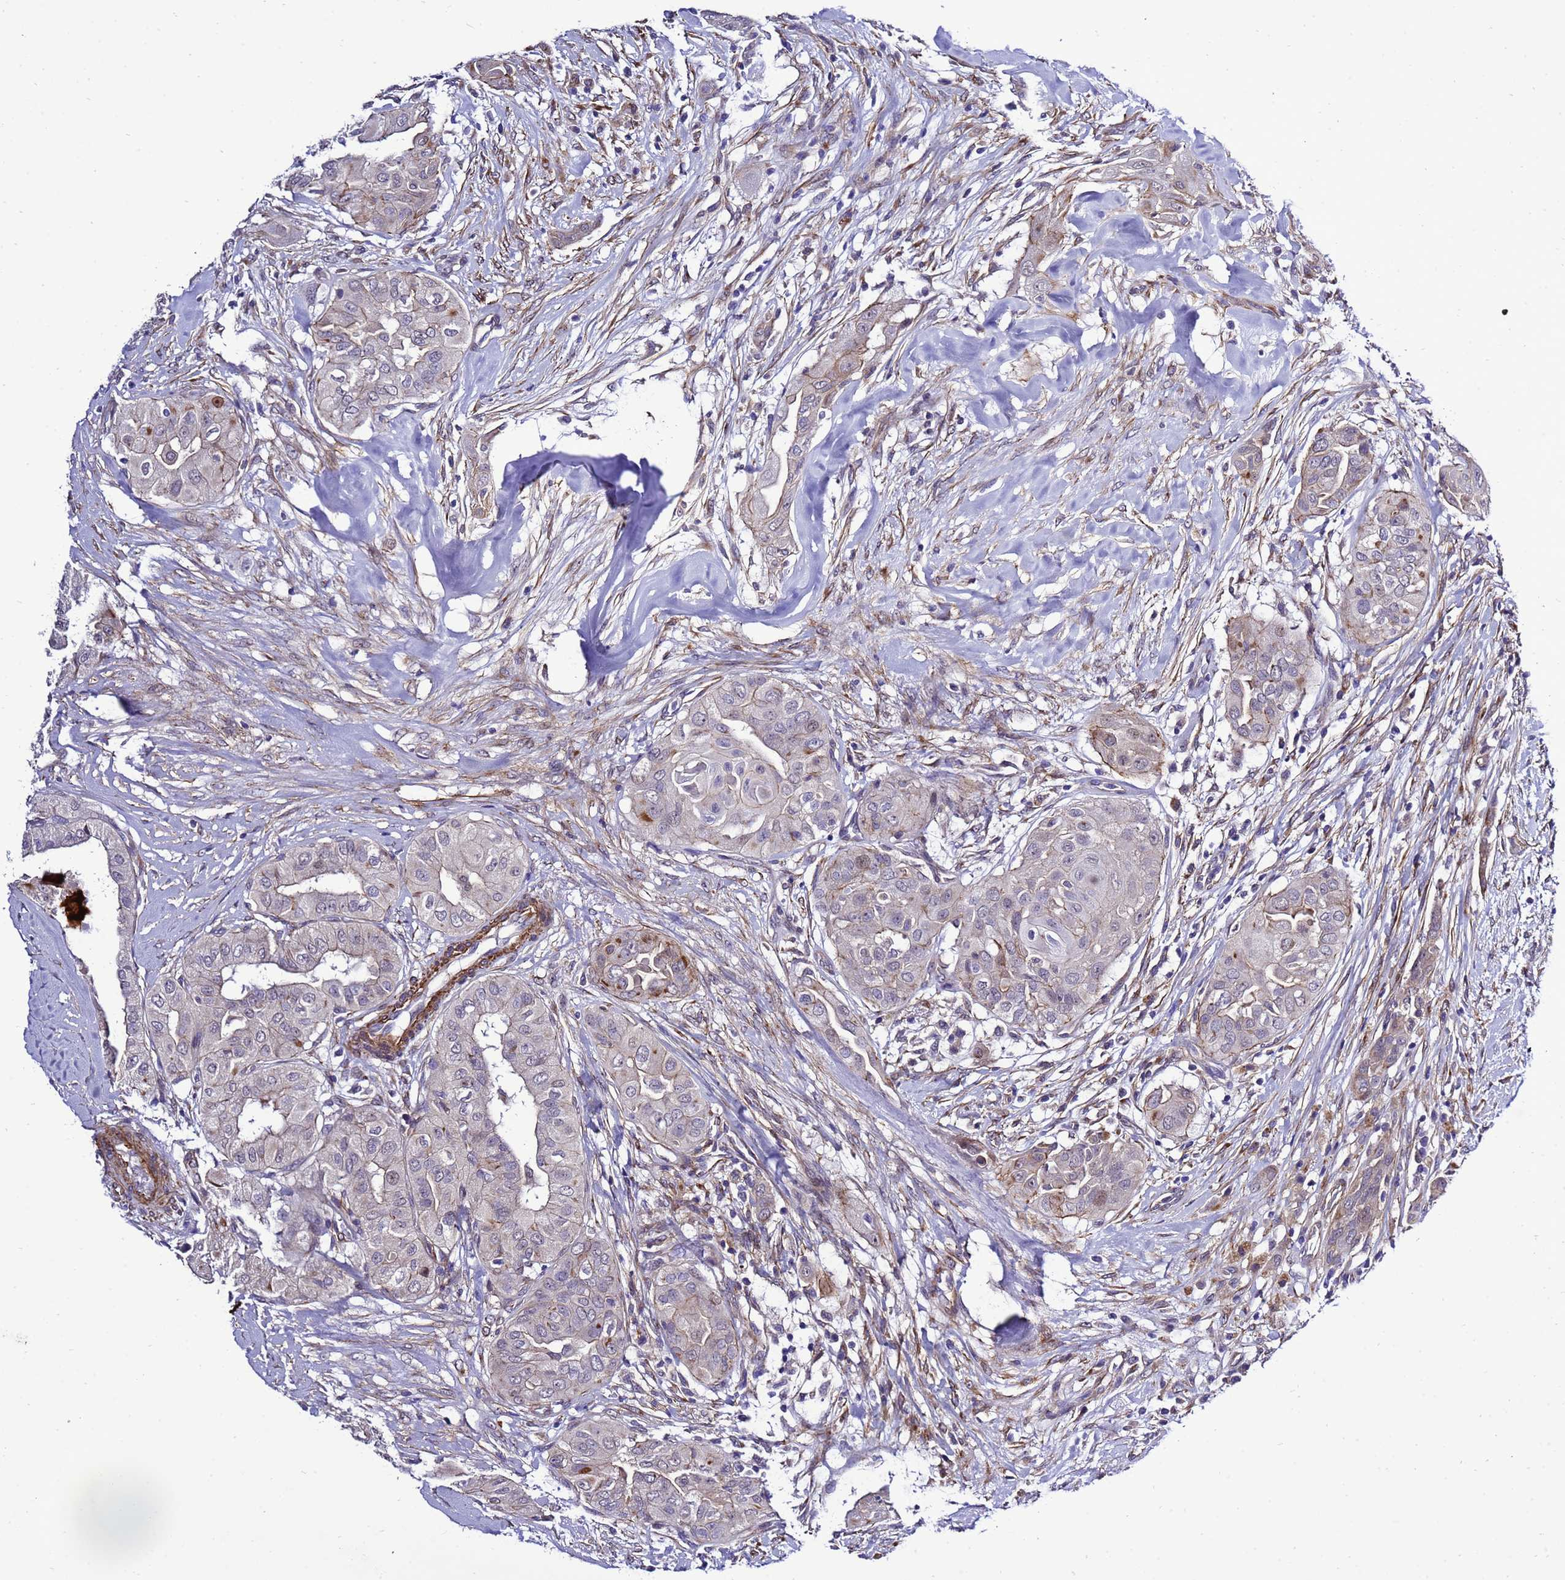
{"staining": {"intensity": "weak", "quantity": "<25%", "location": "cytoplasmic/membranous"}, "tissue": "thyroid cancer", "cell_type": "Tumor cells", "image_type": "cancer", "snomed": [{"axis": "morphology", "description": "Papillary adenocarcinoma, NOS"}, {"axis": "topography", "description": "Thyroid gland"}], "caption": "IHC of thyroid papillary adenocarcinoma exhibits no expression in tumor cells.", "gene": "GZF1", "patient": {"sex": "female", "age": 59}}